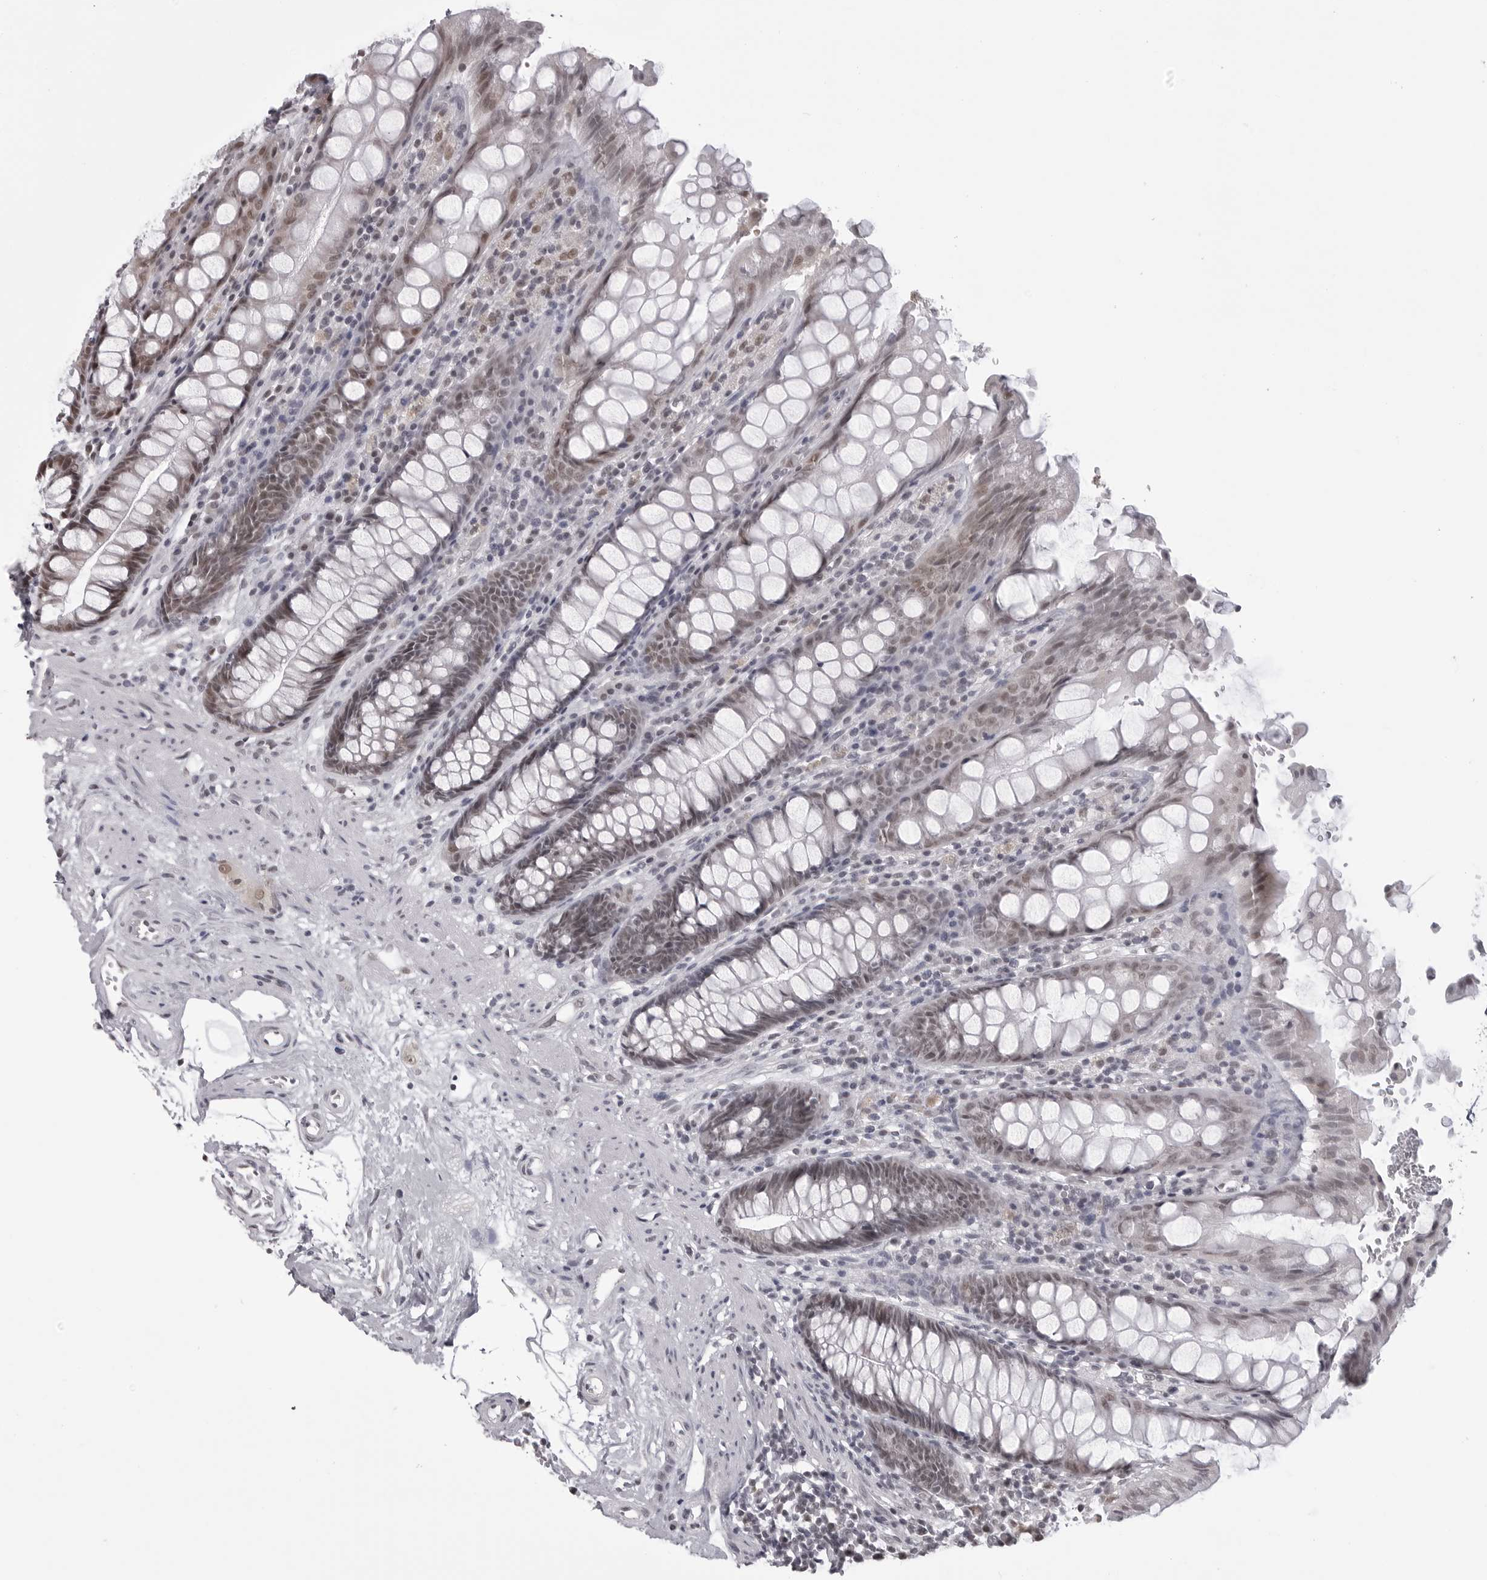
{"staining": {"intensity": "weak", "quantity": ">75%", "location": "nuclear"}, "tissue": "rectum", "cell_type": "Glandular cells", "image_type": "normal", "snomed": [{"axis": "morphology", "description": "Normal tissue, NOS"}, {"axis": "topography", "description": "Rectum"}], "caption": "Immunohistochemistry (IHC) histopathology image of benign rectum: human rectum stained using IHC exhibits low levels of weak protein expression localized specifically in the nuclear of glandular cells, appearing as a nuclear brown color.", "gene": "PHF3", "patient": {"sex": "male", "age": 64}}